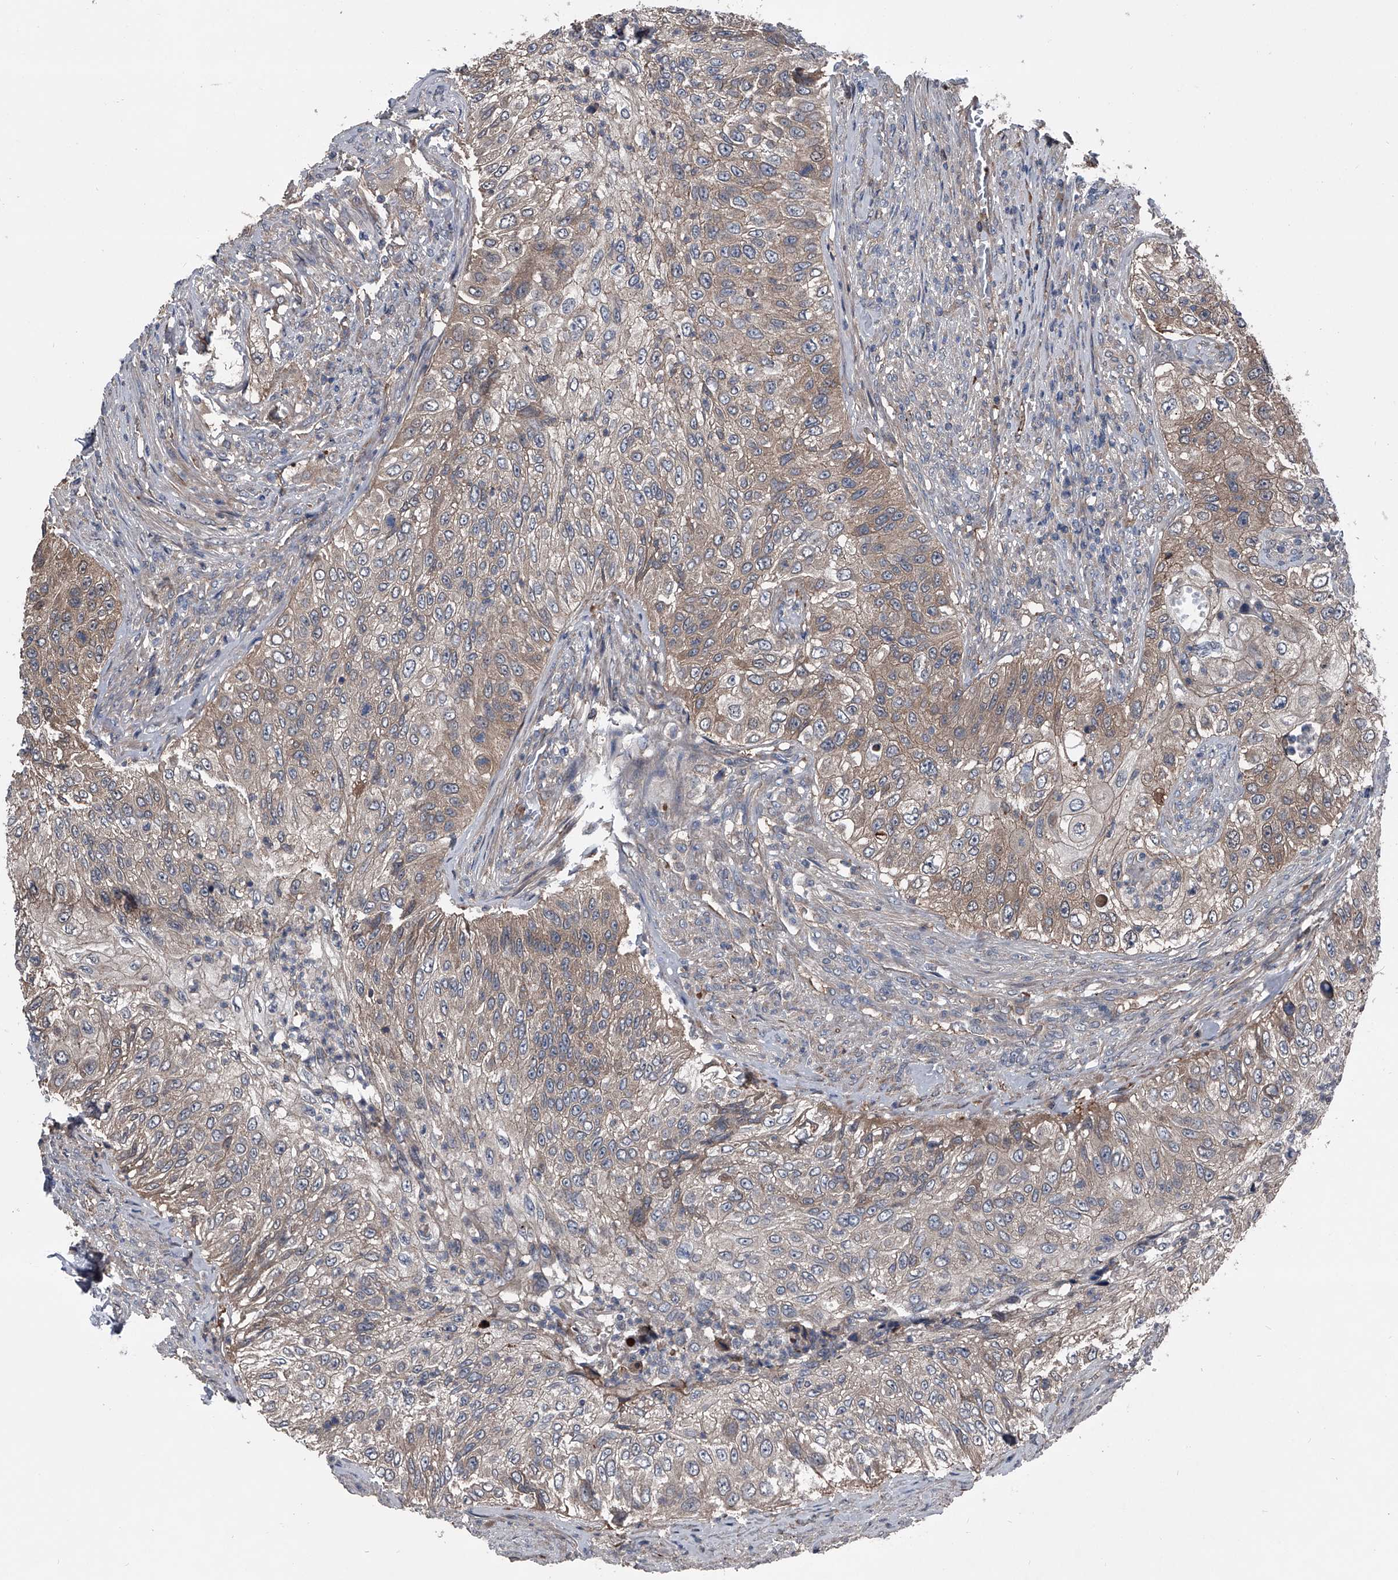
{"staining": {"intensity": "weak", "quantity": "25%-75%", "location": "cytoplasmic/membranous"}, "tissue": "urothelial cancer", "cell_type": "Tumor cells", "image_type": "cancer", "snomed": [{"axis": "morphology", "description": "Urothelial carcinoma, High grade"}, {"axis": "topography", "description": "Urinary bladder"}], "caption": "IHC (DAB) staining of human urothelial cancer exhibits weak cytoplasmic/membranous protein expression in approximately 25%-75% of tumor cells.", "gene": "KIF13A", "patient": {"sex": "female", "age": 60}}